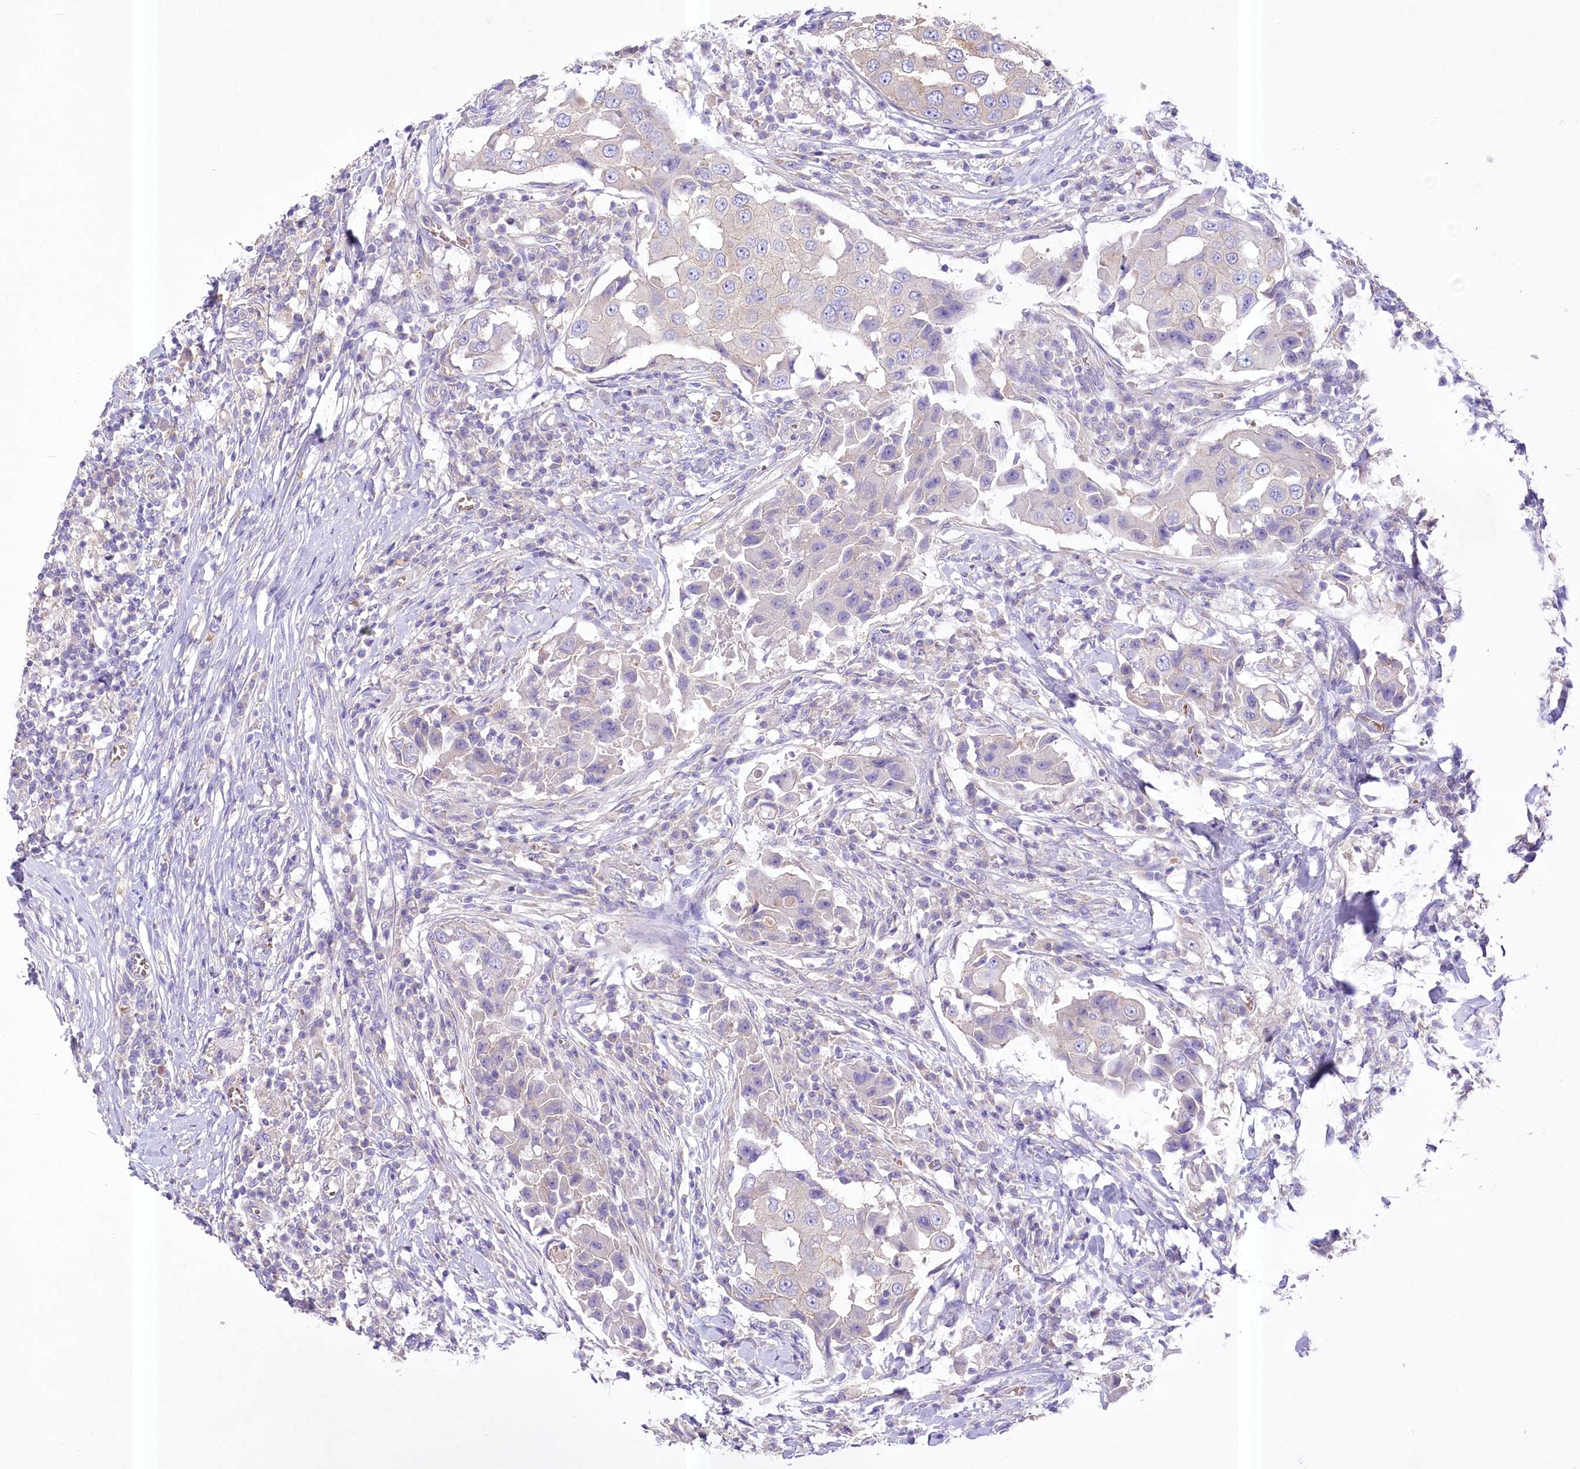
{"staining": {"intensity": "weak", "quantity": "<25%", "location": "cytoplasmic/membranous"}, "tissue": "breast cancer", "cell_type": "Tumor cells", "image_type": "cancer", "snomed": [{"axis": "morphology", "description": "Duct carcinoma"}, {"axis": "topography", "description": "Breast"}], "caption": "Photomicrograph shows no protein staining in tumor cells of breast cancer (invasive ductal carcinoma) tissue. (DAB (3,3'-diaminobenzidine) immunohistochemistry, high magnification).", "gene": "PRSS53", "patient": {"sex": "female", "age": 27}}